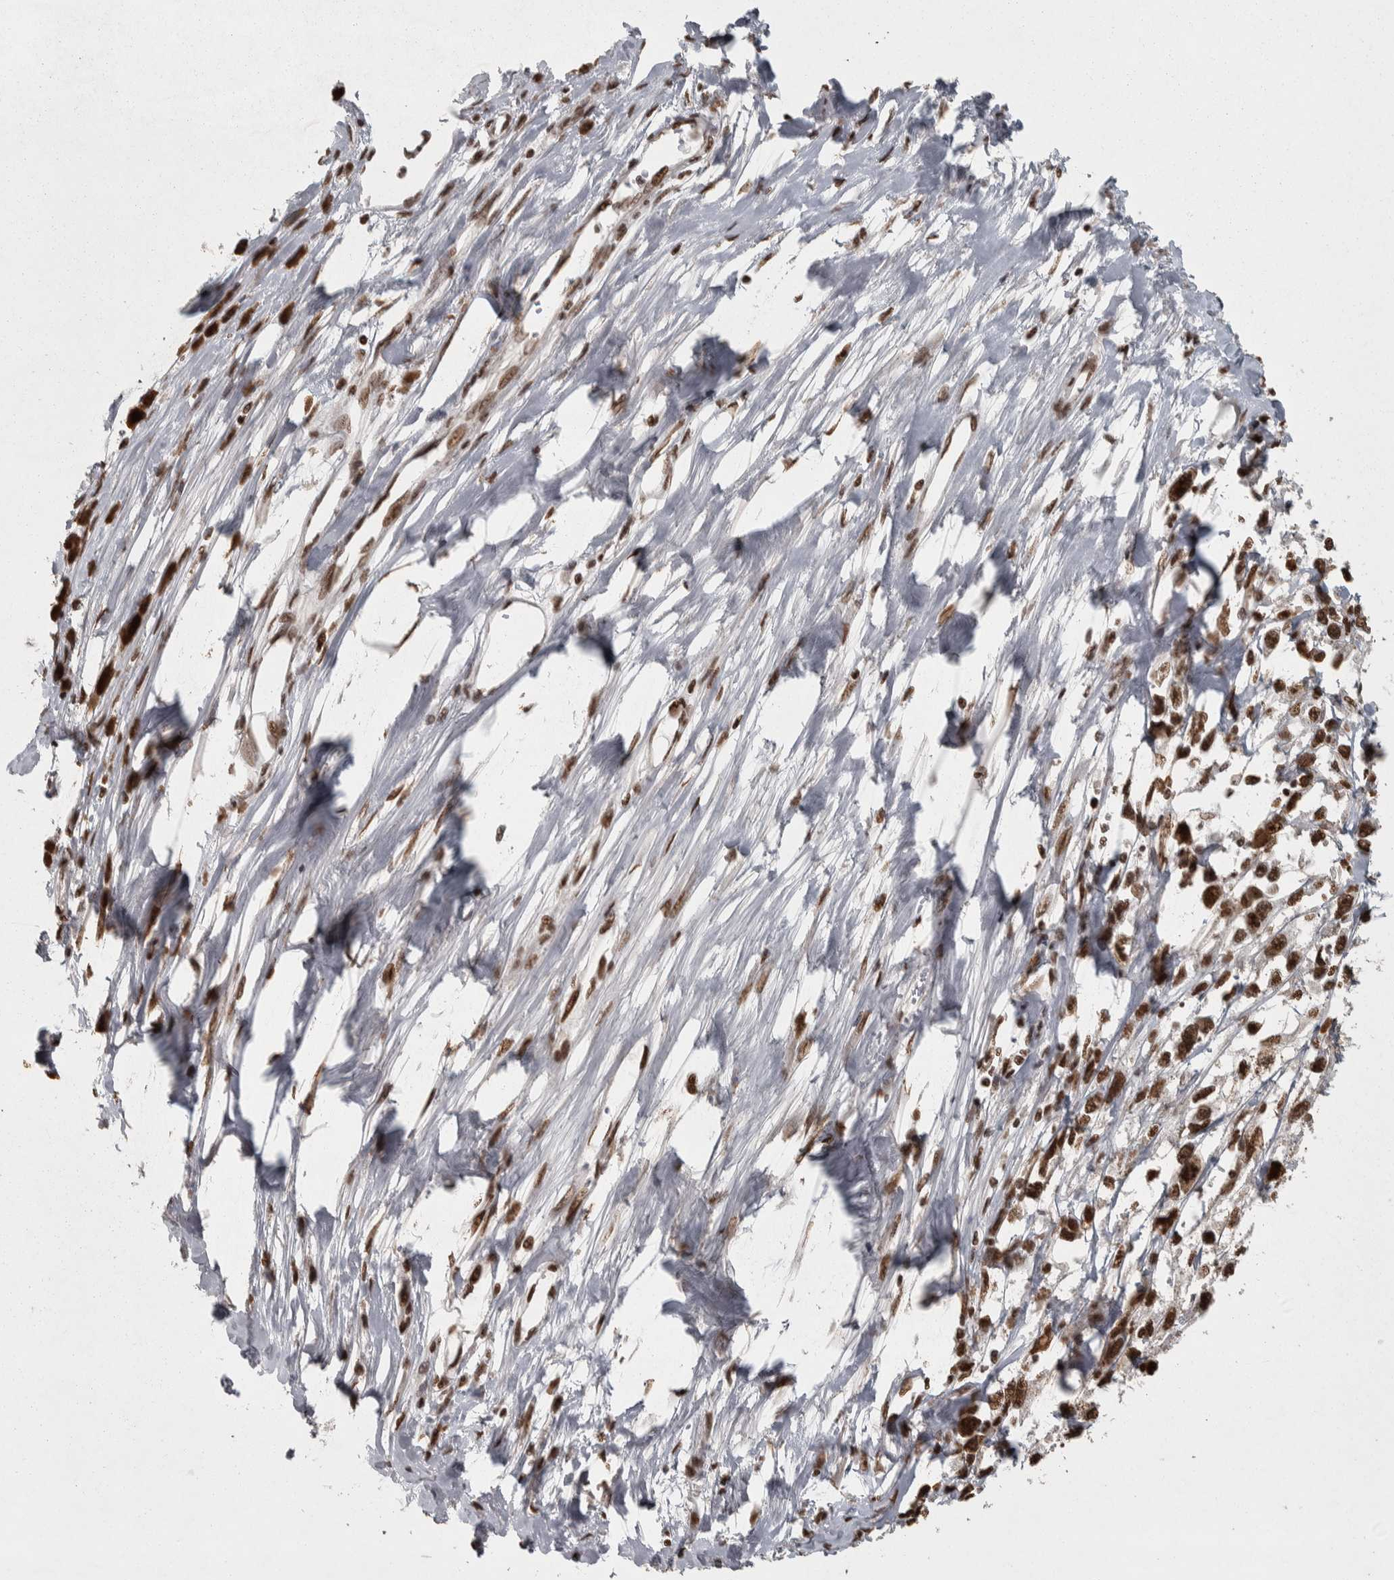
{"staining": {"intensity": "strong", "quantity": ">75%", "location": "nuclear"}, "tissue": "melanoma", "cell_type": "Tumor cells", "image_type": "cancer", "snomed": [{"axis": "morphology", "description": "Malignant melanoma, Metastatic site"}, {"axis": "topography", "description": "Lymph node"}], "caption": "IHC photomicrograph of neoplastic tissue: melanoma stained using IHC reveals high levels of strong protein expression localized specifically in the nuclear of tumor cells, appearing as a nuclear brown color.", "gene": "ZFHX4", "patient": {"sex": "male", "age": 59}}